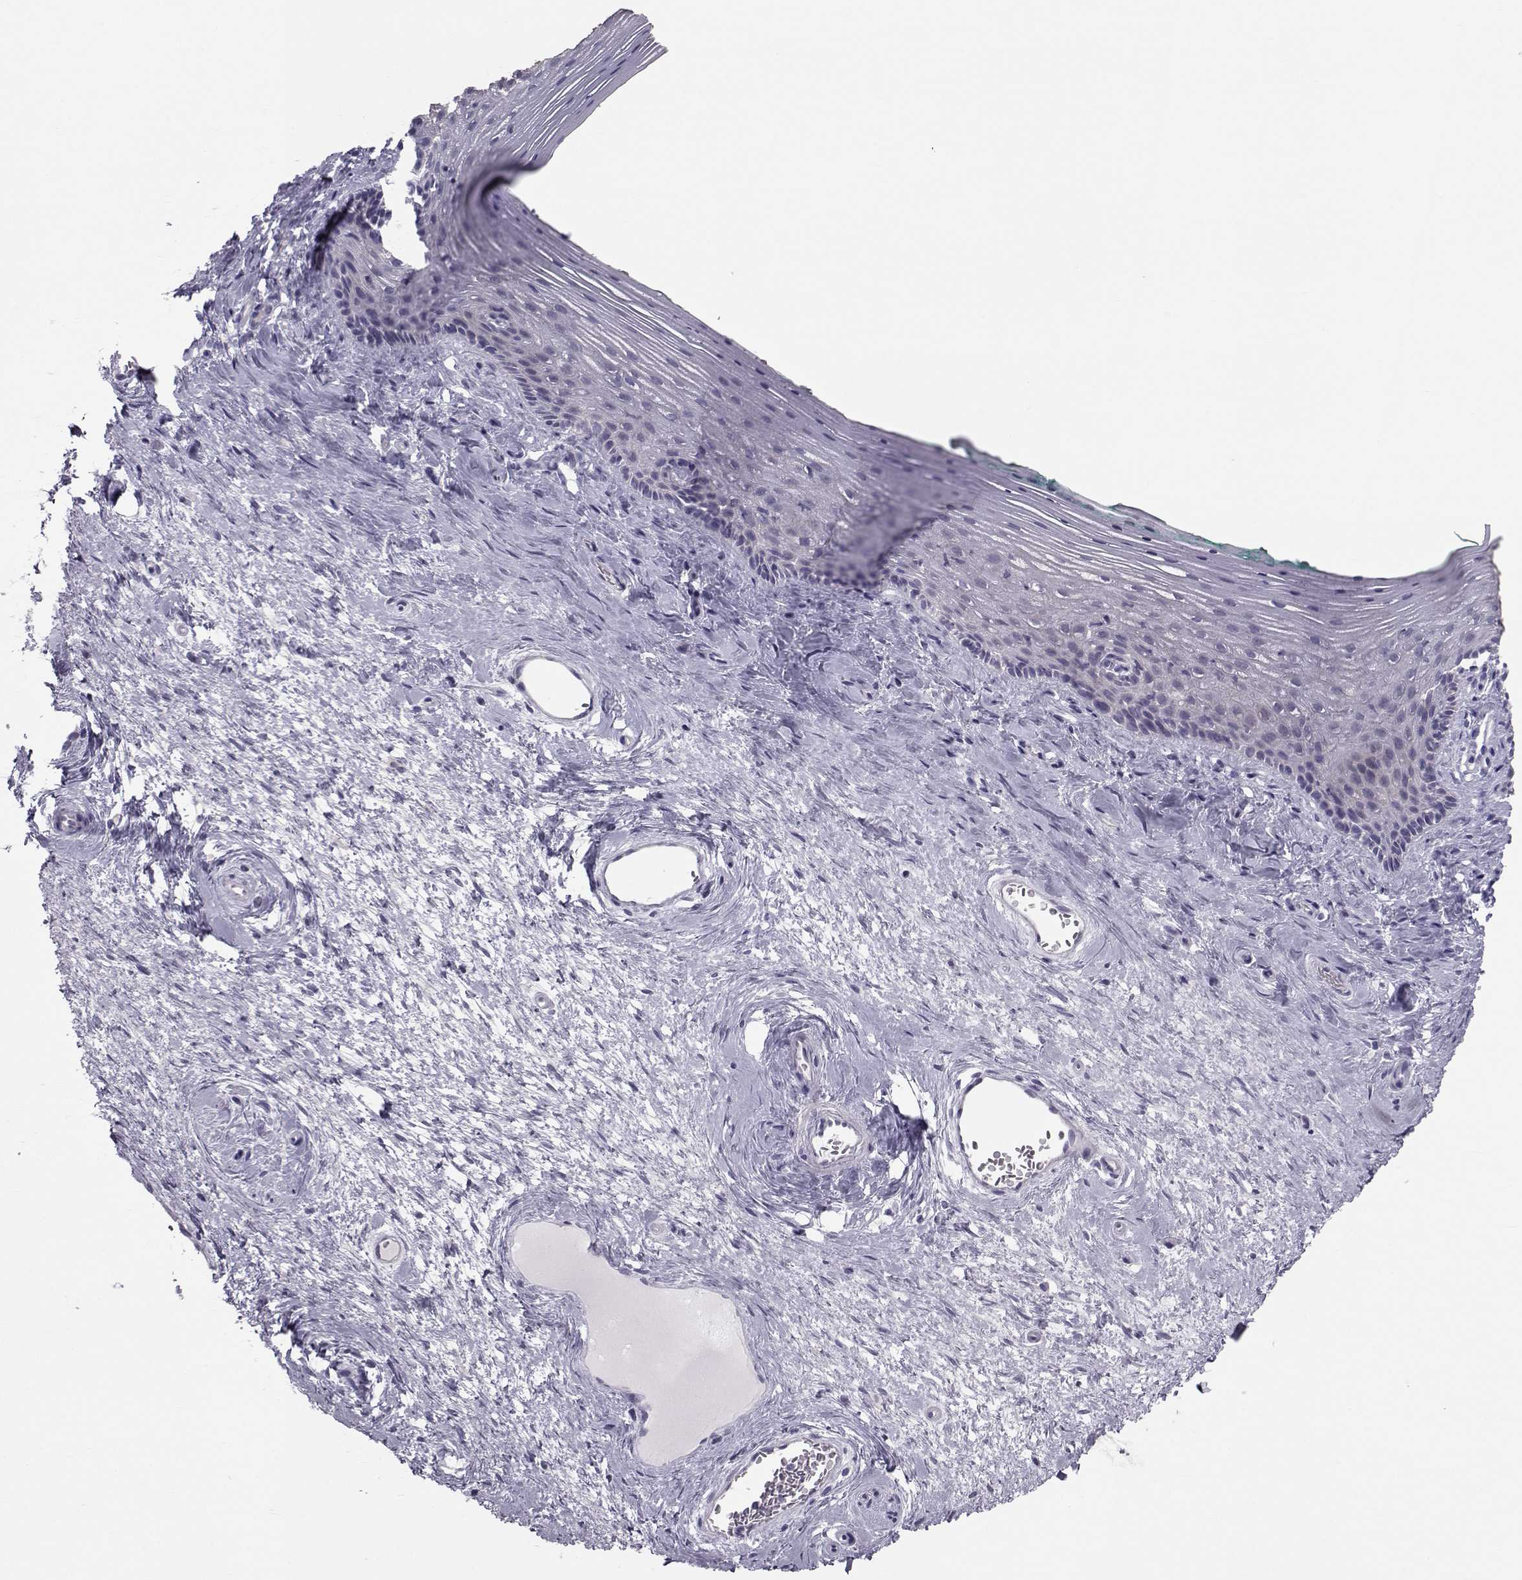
{"staining": {"intensity": "weak", "quantity": "25%-75%", "location": "cytoplasmic/membranous"}, "tissue": "vagina", "cell_type": "Squamous epithelial cells", "image_type": "normal", "snomed": [{"axis": "morphology", "description": "Normal tissue, NOS"}, {"axis": "topography", "description": "Vagina"}], "caption": "A high-resolution micrograph shows immunohistochemistry staining of normal vagina, which demonstrates weak cytoplasmic/membranous staining in about 25%-75% of squamous epithelial cells.", "gene": "GARIN3", "patient": {"sex": "female", "age": 45}}